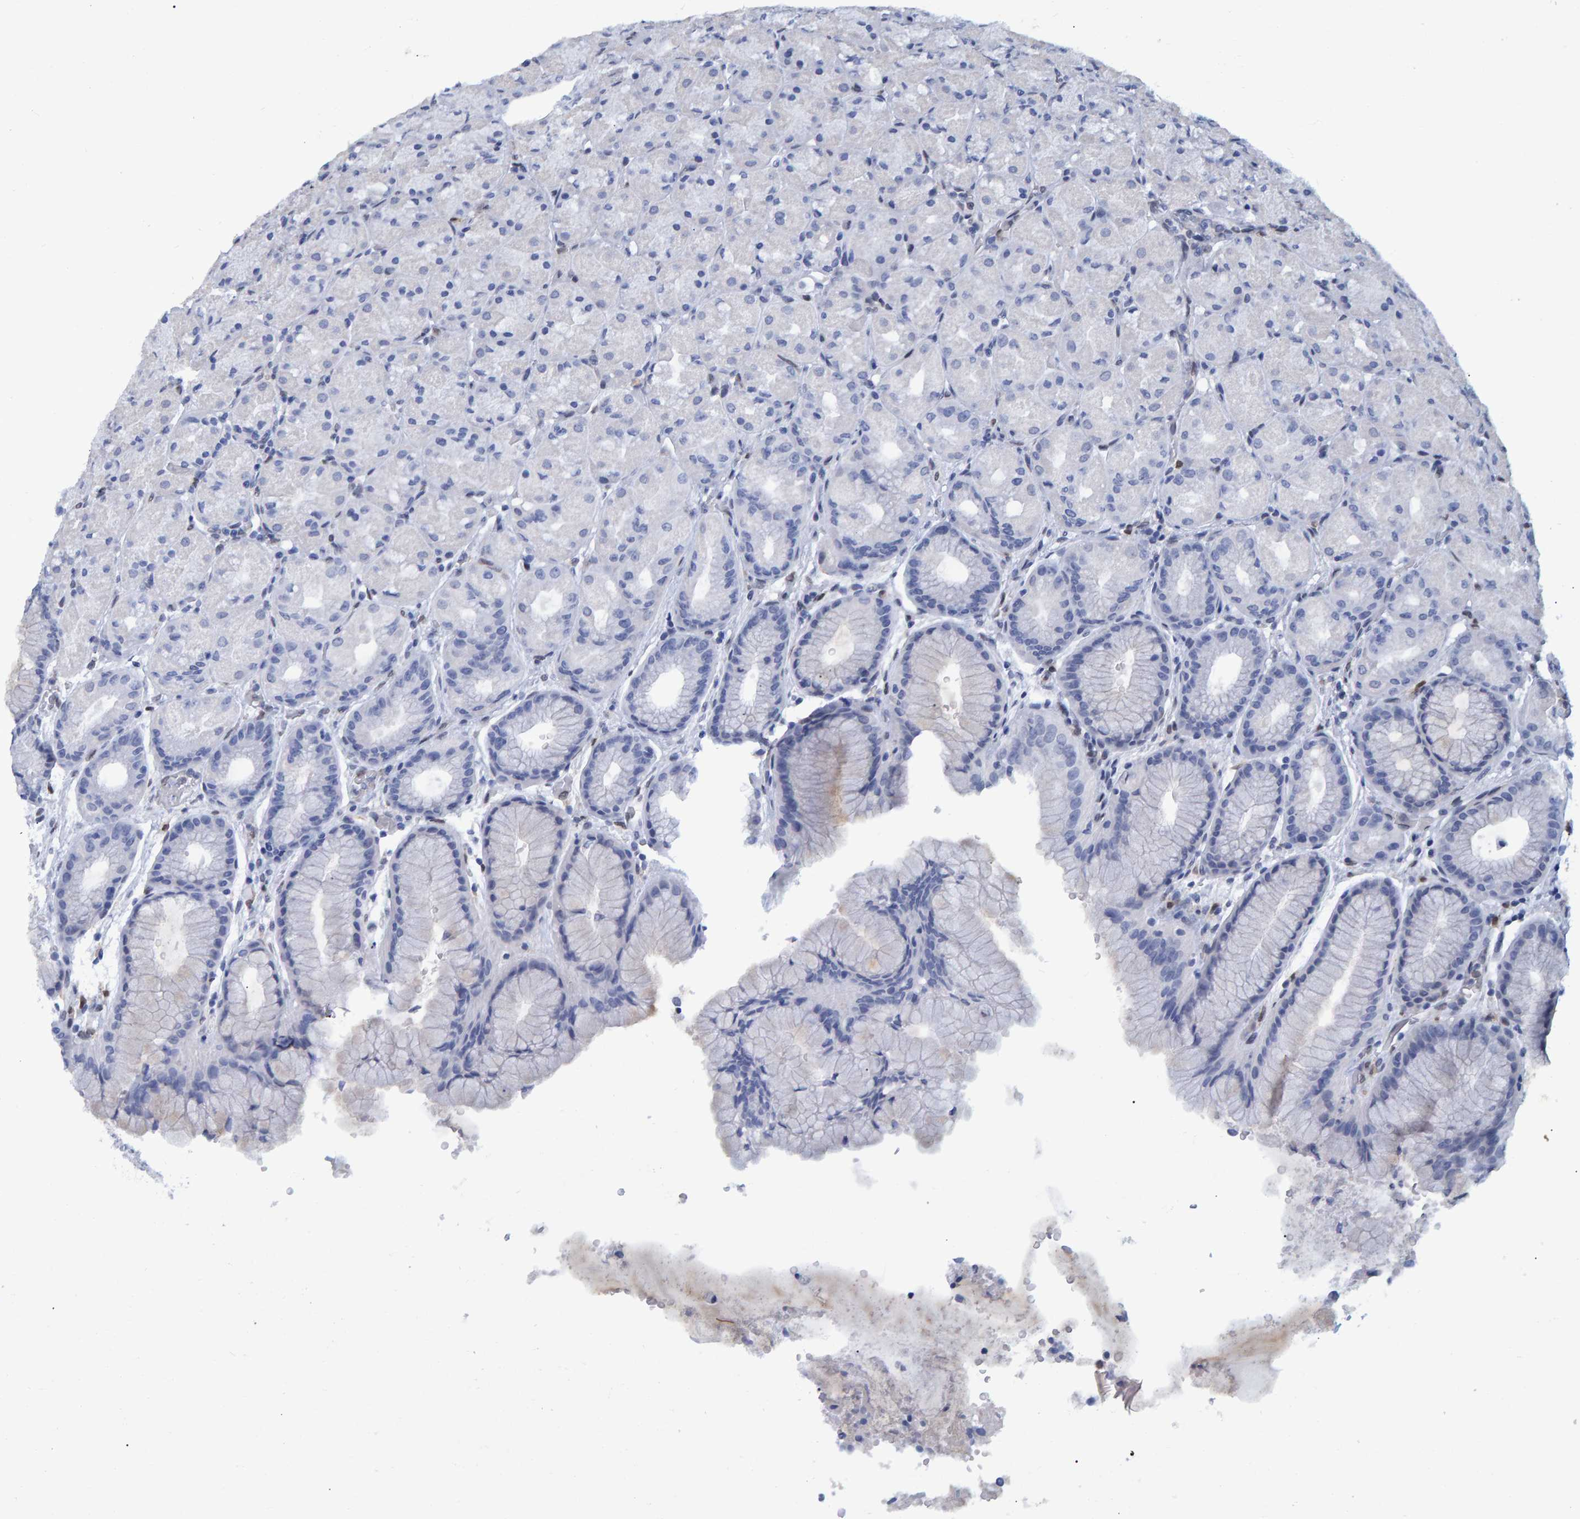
{"staining": {"intensity": "negative", "quantity": "none", "location": "none"}, "tissue": "stomach", "cell_type": "Glandular cells", "image_type": "normal", "snomed": [{"axis": "morphology", "description": "Normal tissue, NOS"}, {"axis": "topography", "description": "Stomach, upper"}, {"axis": "topography", "description": "Stomach"}], "caption": "Immunohistochemistry photomicrograph of normal stomach: human stomach stained with DAB (3,3'-diaminobenzidine) demonstrates no significant protein staining in glandular cells.", "gene": "QKI", "patient": {"sex": "male", "age": 48}}